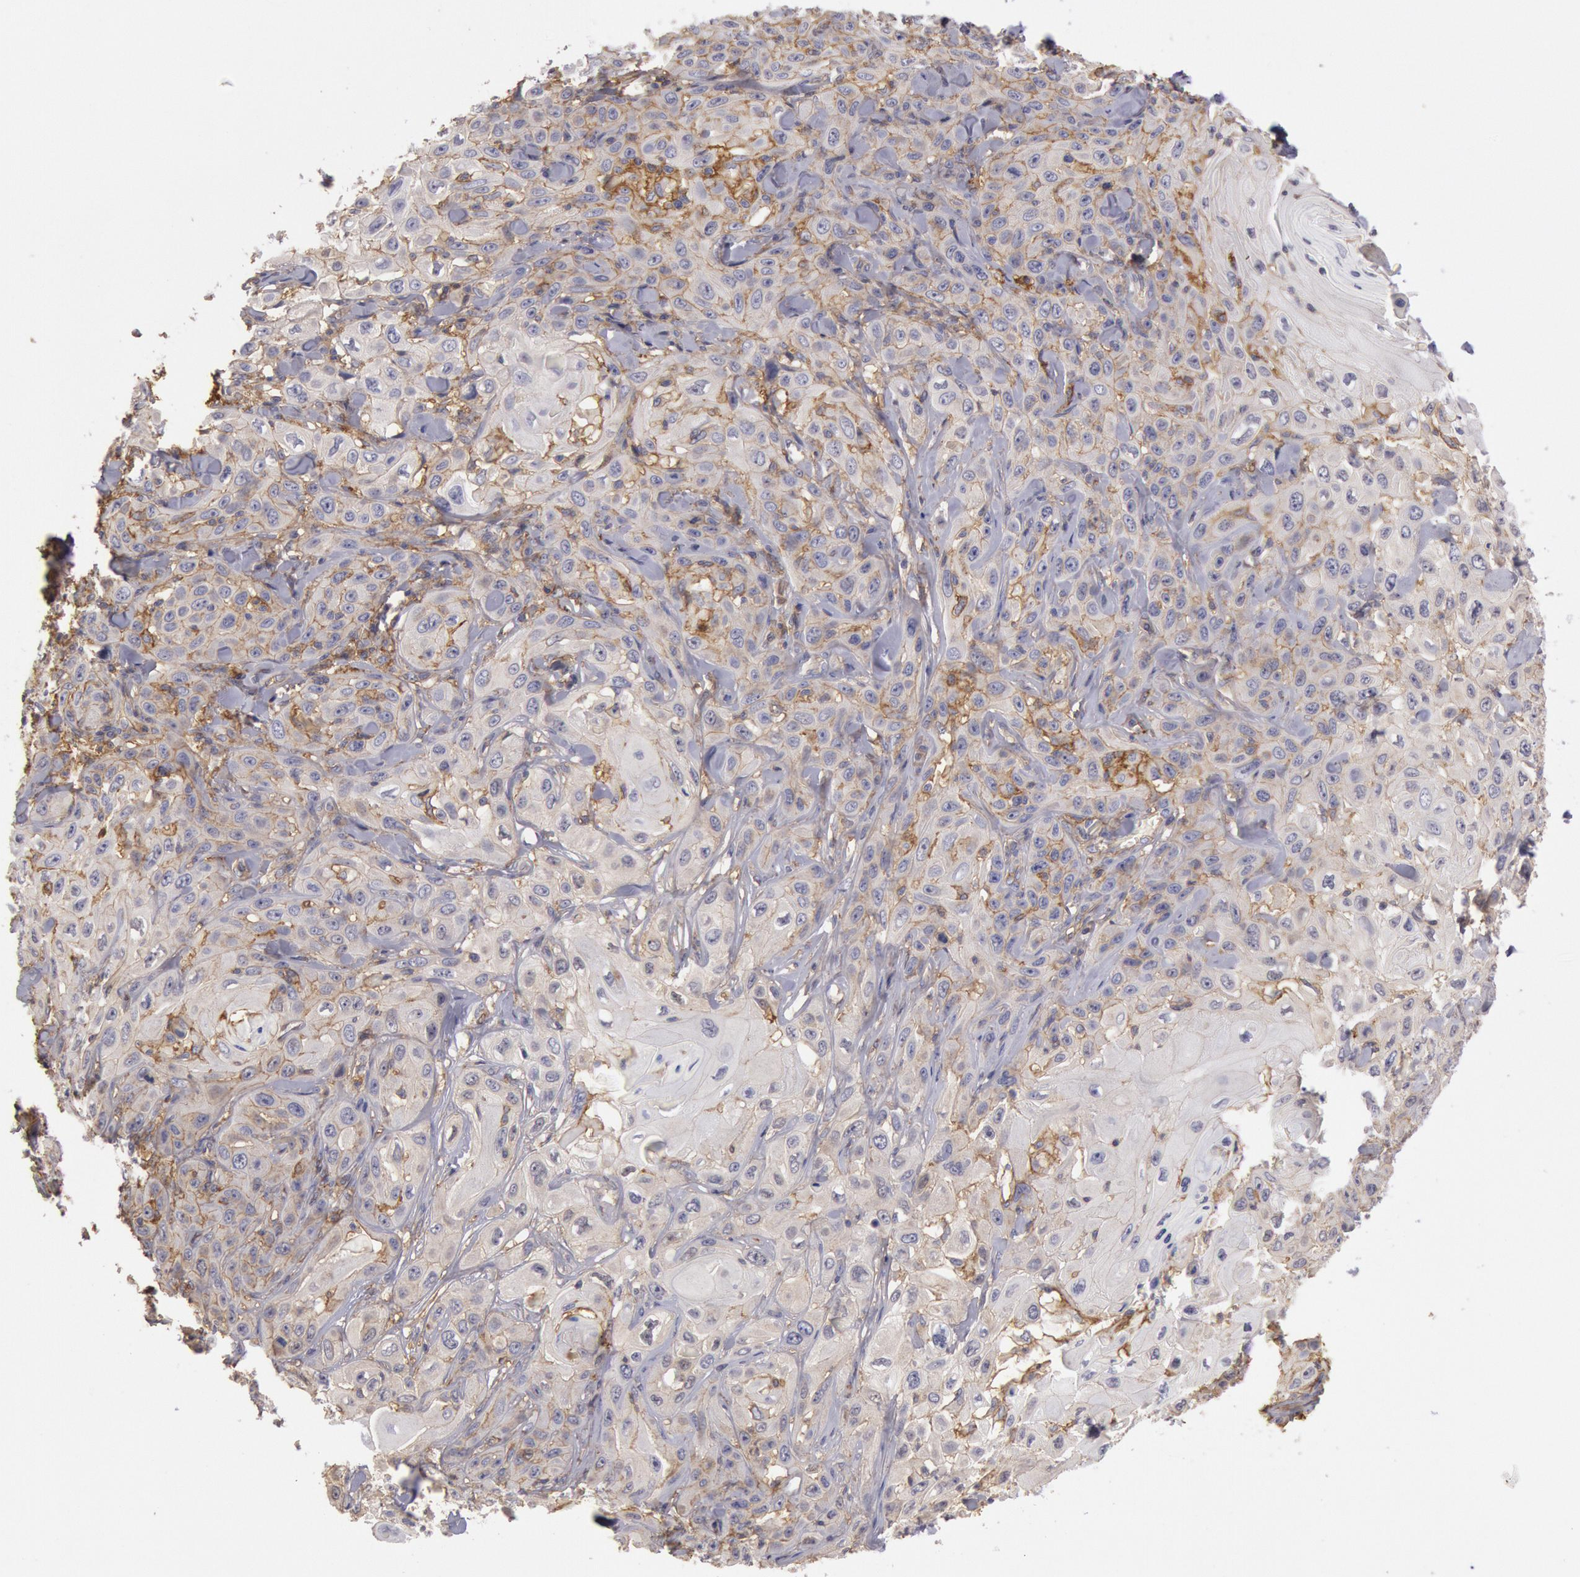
{"staining": {"intensity": "weak", "quantity": "<25%", "location": "cytoplasmic/membranous"}, "tissue": "skin cancer", "cell_type": "Tumor cells", "image_type": "cancer", "snomed": [{"axis": "morphology", "description": "Squamous cell carcinoma, NOS"}, {"axis": "topography", "description": "Skin"}], "caption": "IHC micrograph of human skin cancer (squamous cell carcinoma) stained for a protein (brown), which exhibits no positivity in tumor cells.", "gene": "SNAP23", "patient": {"sex": "male", "age": 84}}